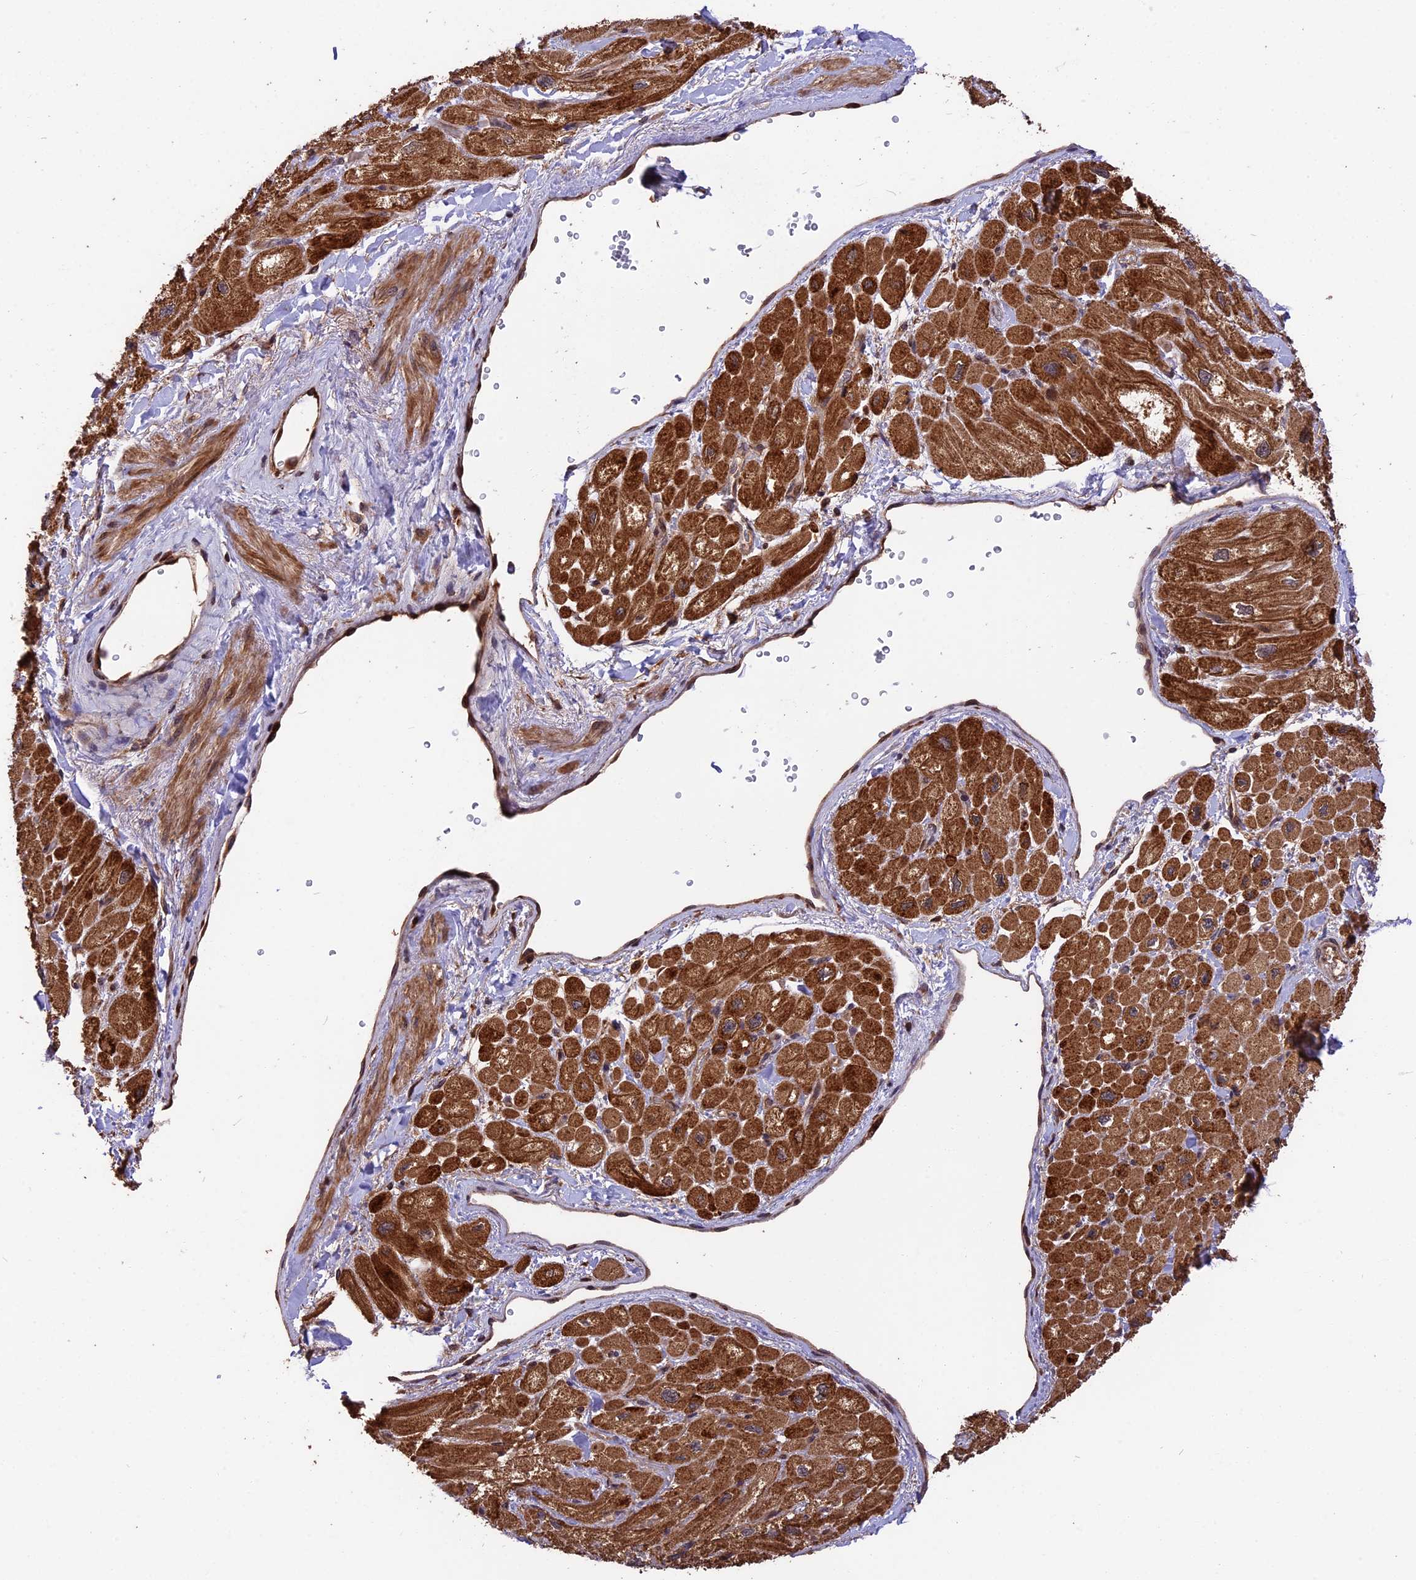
{"staining": {"intensity": "strong", "quantity": ">75%", "location": "cytoplasmic/membranous"}, "tissue": "heart muscle", "cell_type": "Cardiomyocytes", "image_type": "normal", "snomed": [{"axis": "morphology", "description": "Normal tissue, NOS"}, {"axis": "topography", "description": "Heart"}], "caption": "Immunohistochemistry of unremarkable human heart muscle displays high levels of strong cytoplasmic/membranous staining in approximately >75% of cardiomyocytes.", "gene": "ESCO1", "patient": {"sex": "male", "age": 65}}